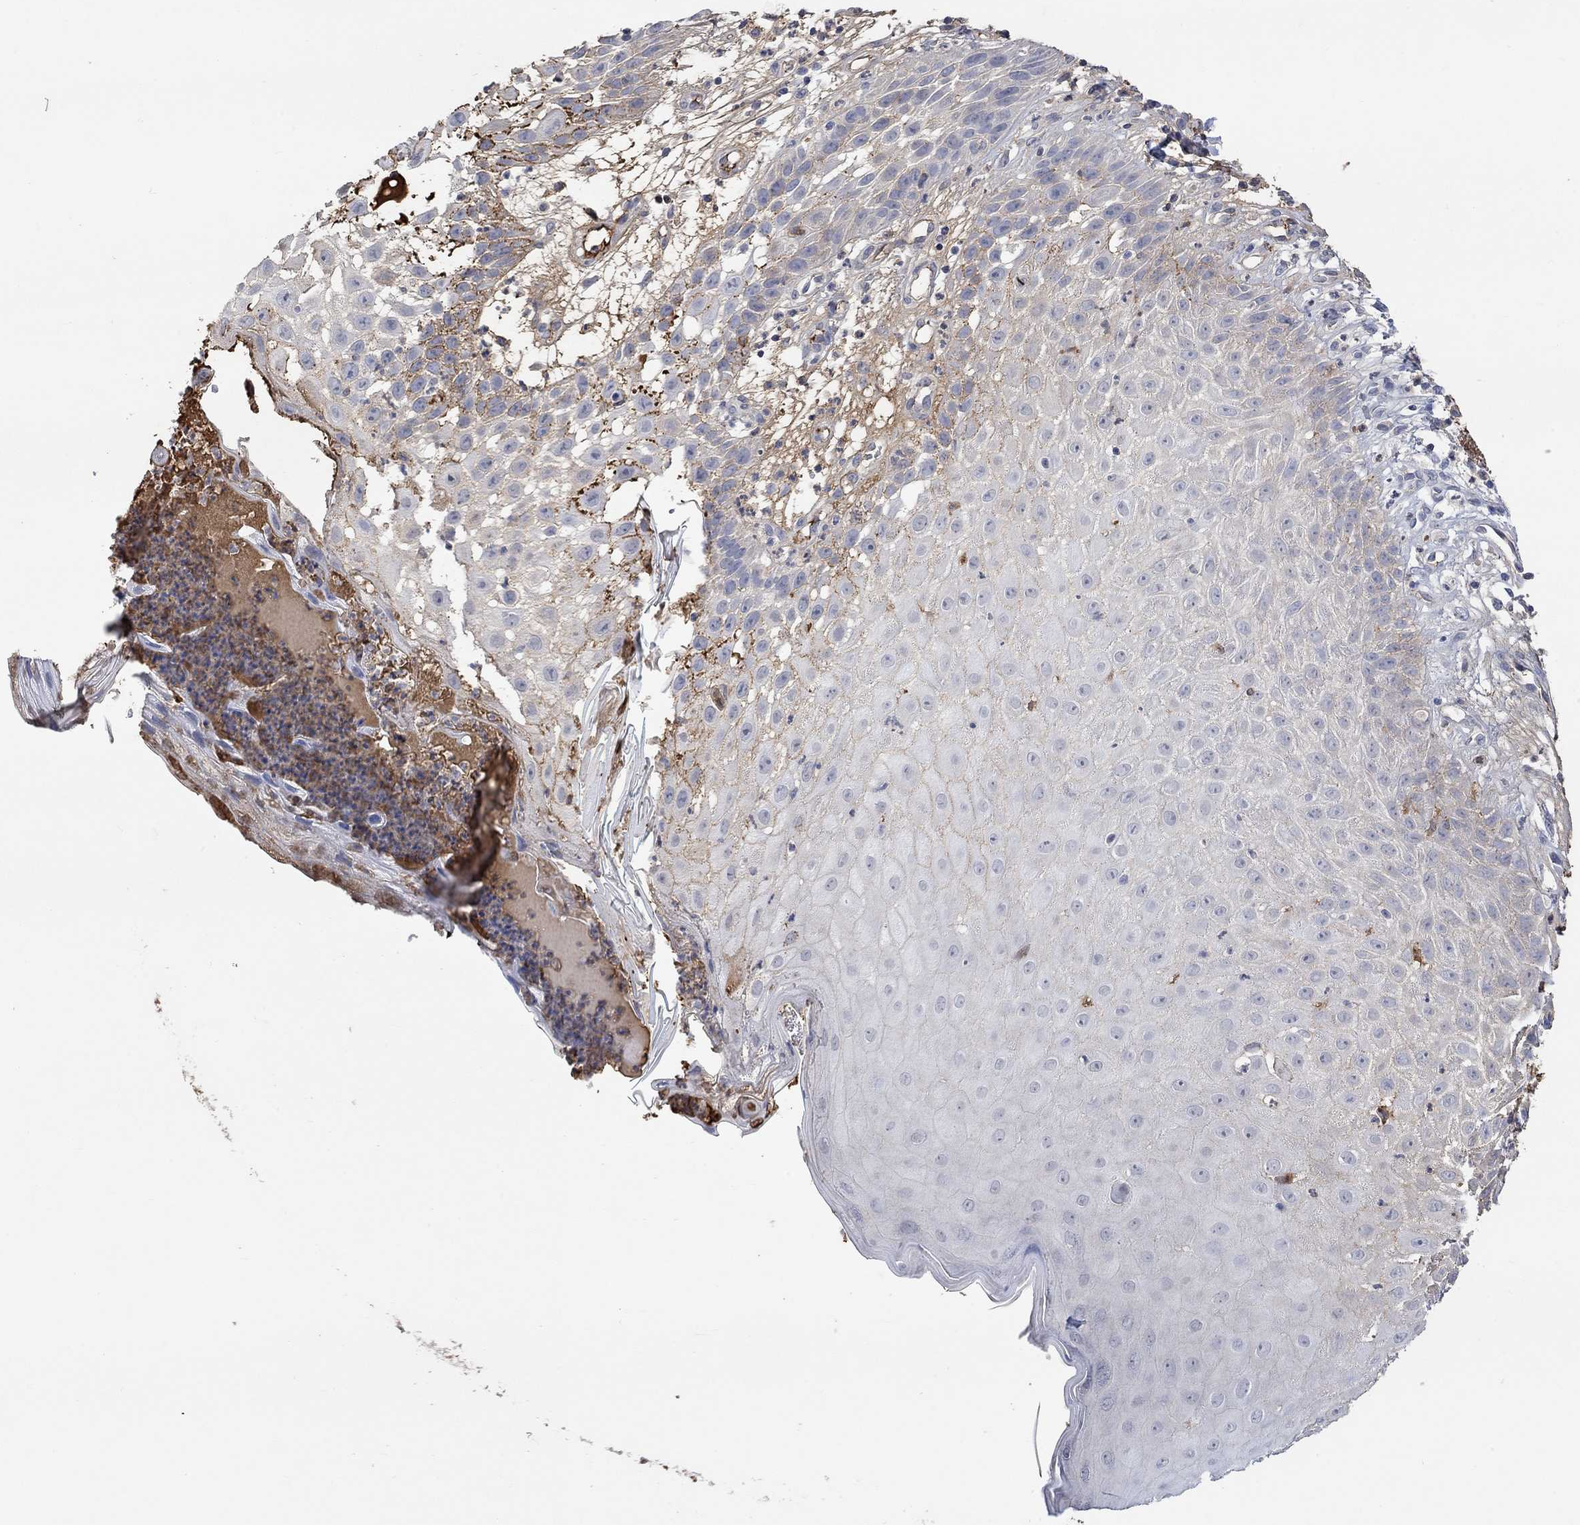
{"staining": {"intensity": "negative", "quantity": "none", "location": "none"}, "tissue": "skin cancer", "cell_type": "Tumor cells", "image_type": "cancer", "snomed": [{"axis": "morphology", "description": "Normal tissue, NOS"}, {"axis": "morphology", "description": "Squamous cell carcinoma, NOS"}, {"axis": "topography", "description": "Skin"}], "caption": "IHC of human squamous cell carcinoma (skin) exhibits no staining in tumor cells.", "gene": "MSTN", "patient": {"sex": "male", "age": 79}}